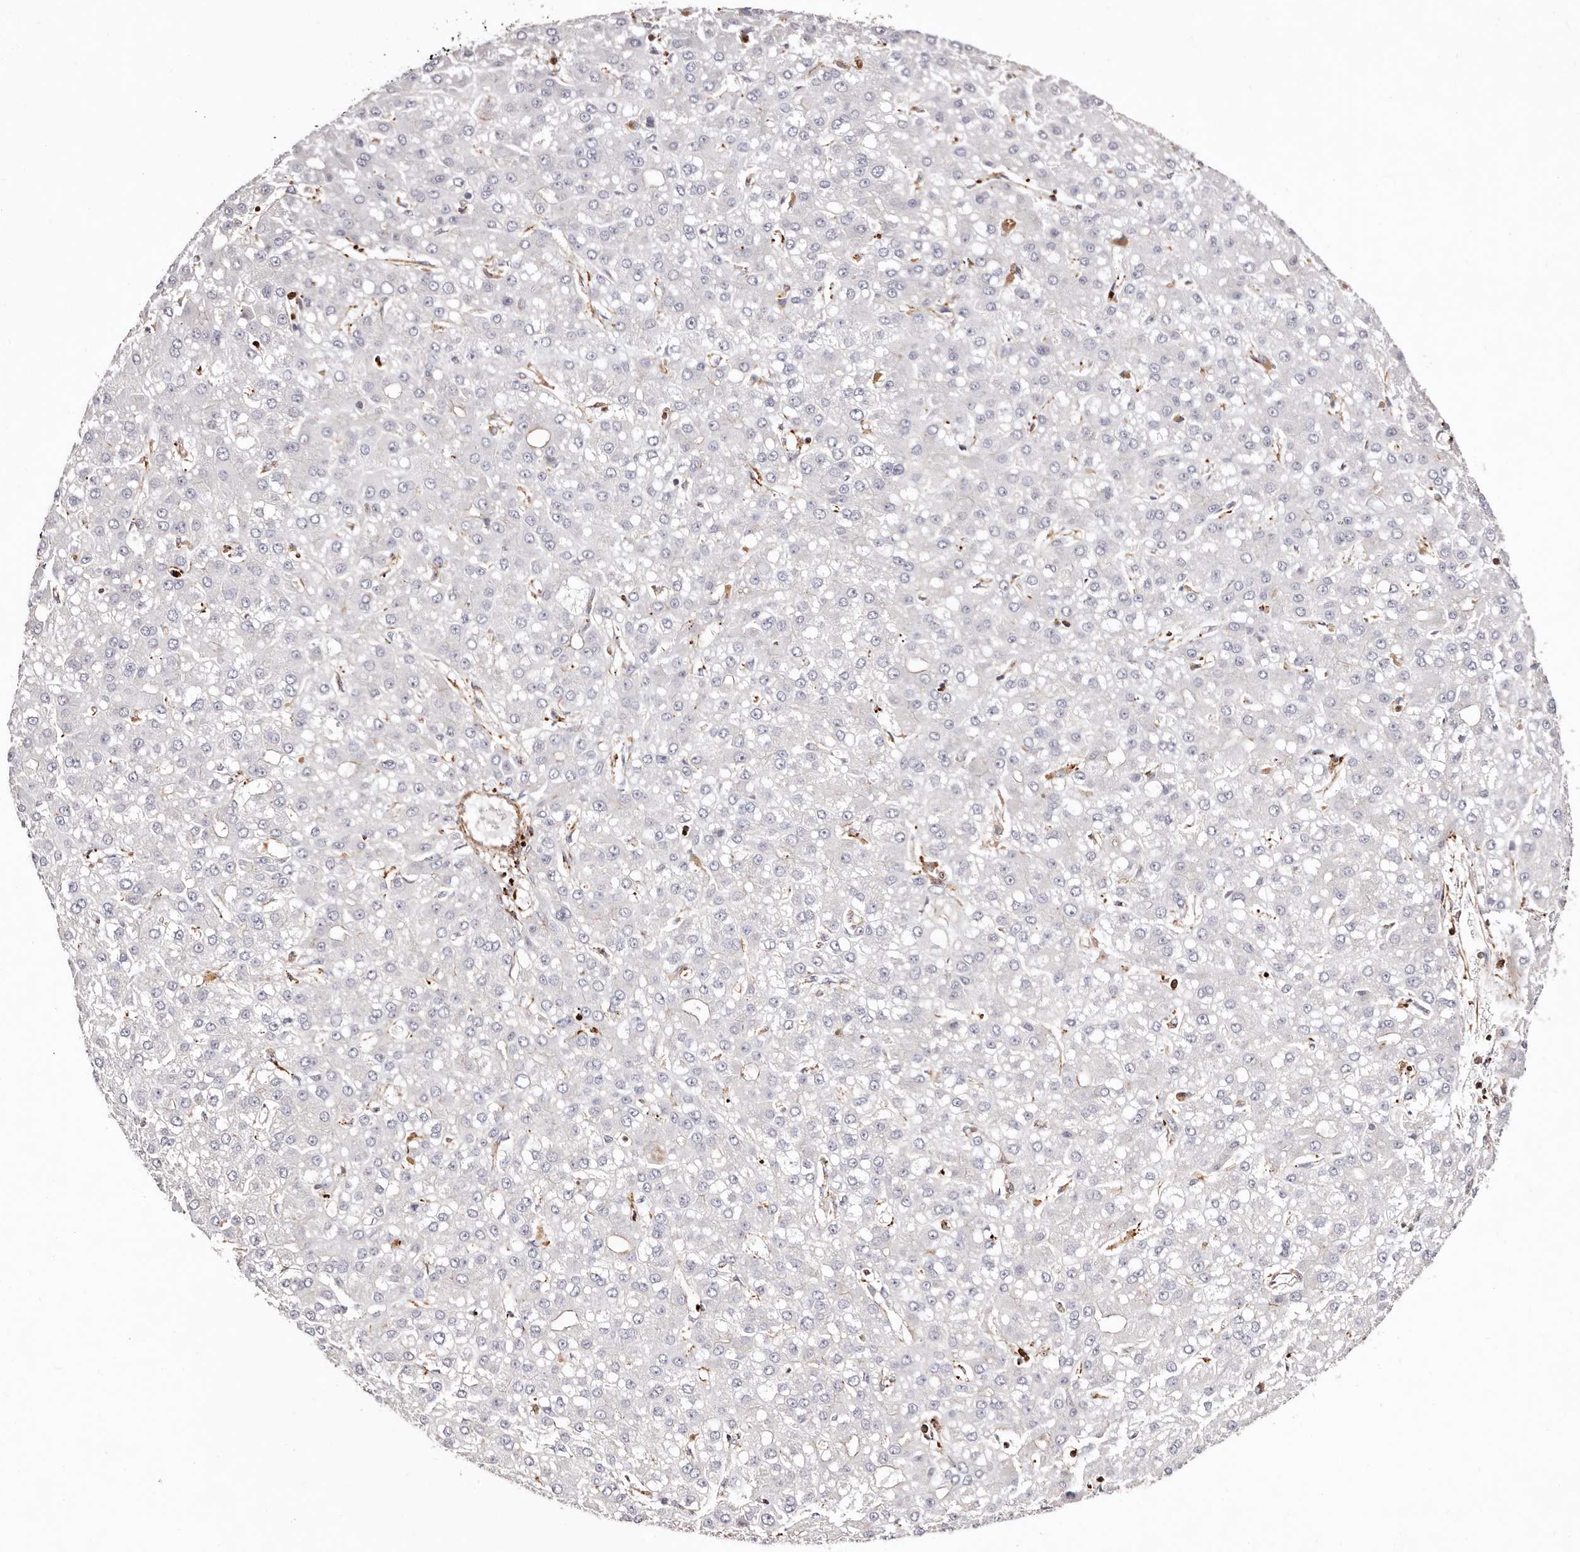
{"staining": {"intensity": "weak", "quantity": "<25%", "location": "cytoplasmic/membranous"}, "tissue": "liver cancer", "cell_type": "Tumor cells", "image_type": "cancer", "snomed": [{"axis": "morphology", "description": "Carcinoma, Hepatocellular, NOS"}, {"axis": "topography", "description": "Liver"}], "caption": "There is no significant staining in tumor cells of liver cancer.", "gene": "PTPN22", "patient": {"sex": "male", "age": 67}}